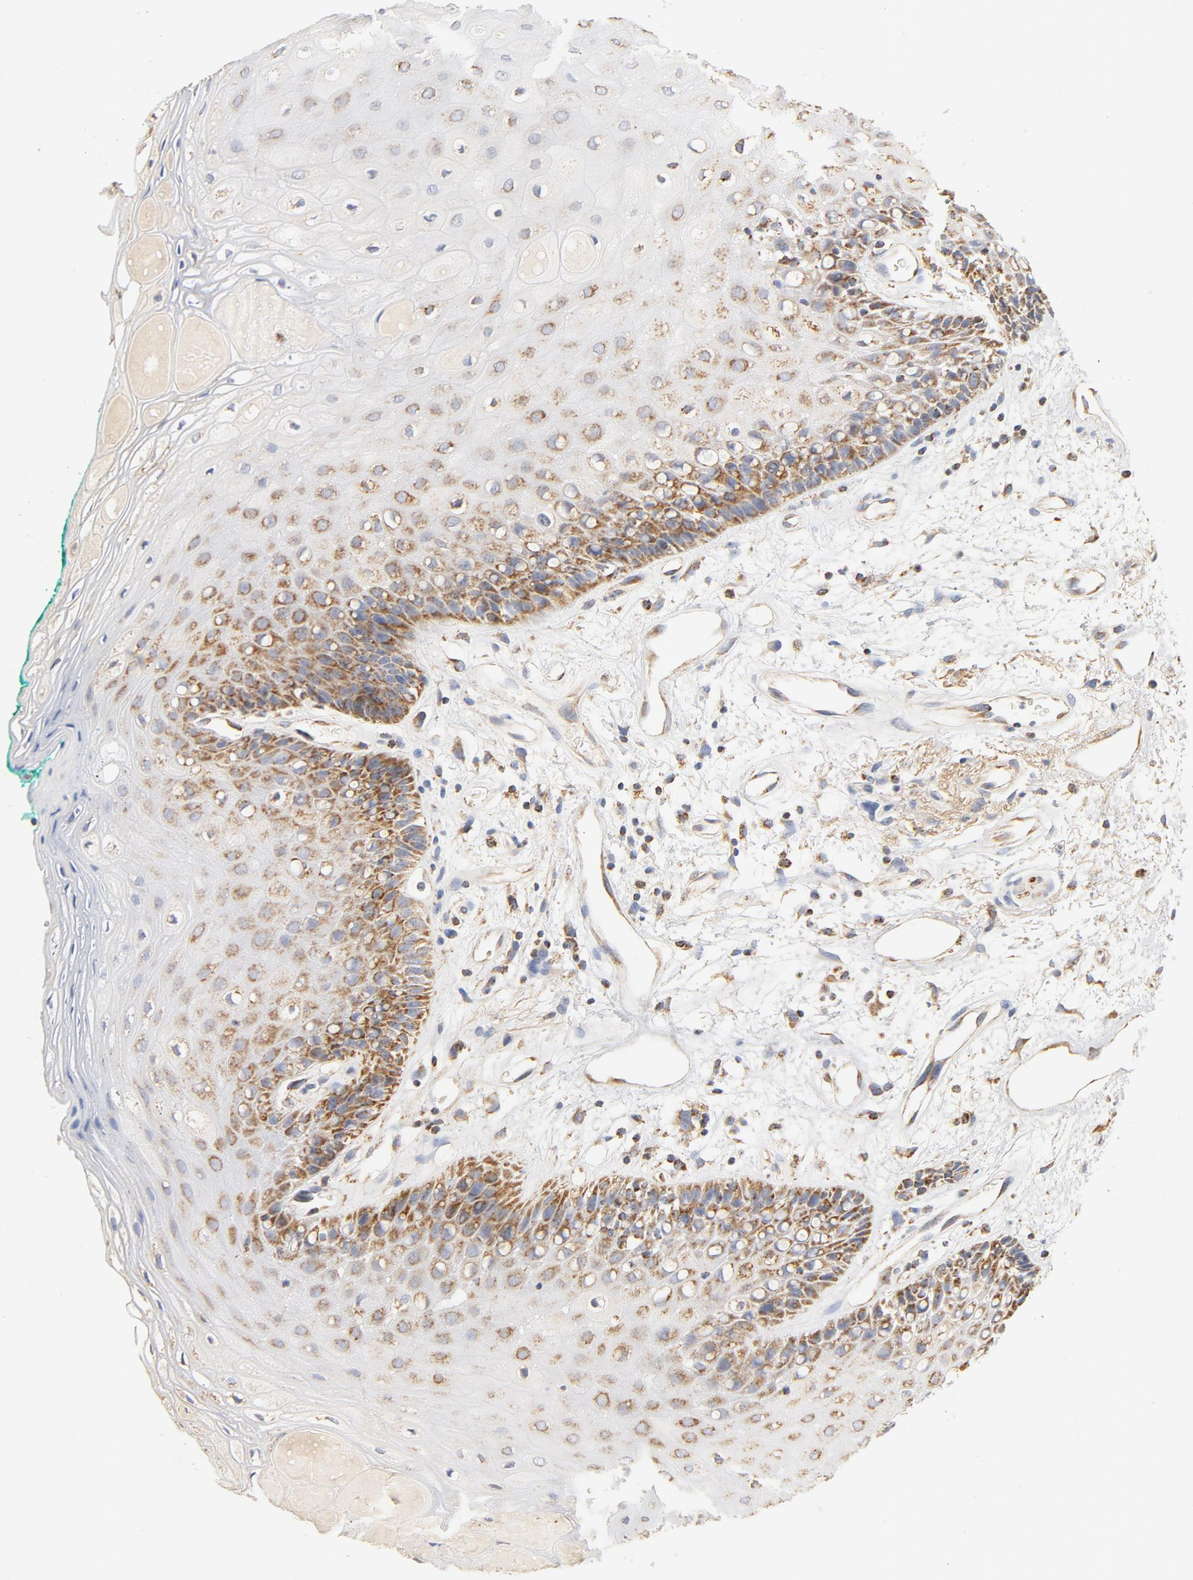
{"staining": {"intensity": "moderate", "quantity": "25%-75%", "location": "cytoplasmic/membranous"}, "tissue": "oral mucosa", "cell_type": "Squamous epithelial cells", "image_type": "normal", "snomed": [{"axis": "morphology", "description": "Normal tissue, NOS"}, {"axis": "morphology", "description": "Squamous cell carcinoma, NOS"}, {"axis": "topography", "description": "Skeletal muscle"}, {"axis": "topography", "description": "Oral tissue"}, {"axis": "topography", "description": "Head-Neck"}], "caption": "About 25%-75% of squamous epithelial cells in unremarkable human oral mucosa exhibit moderate cytoplasmic/membranous protein expression as visualized by brown immunohistochemical staining.", "gene": "COX4I1", "patient": {"sex": "female", "age": 84}}